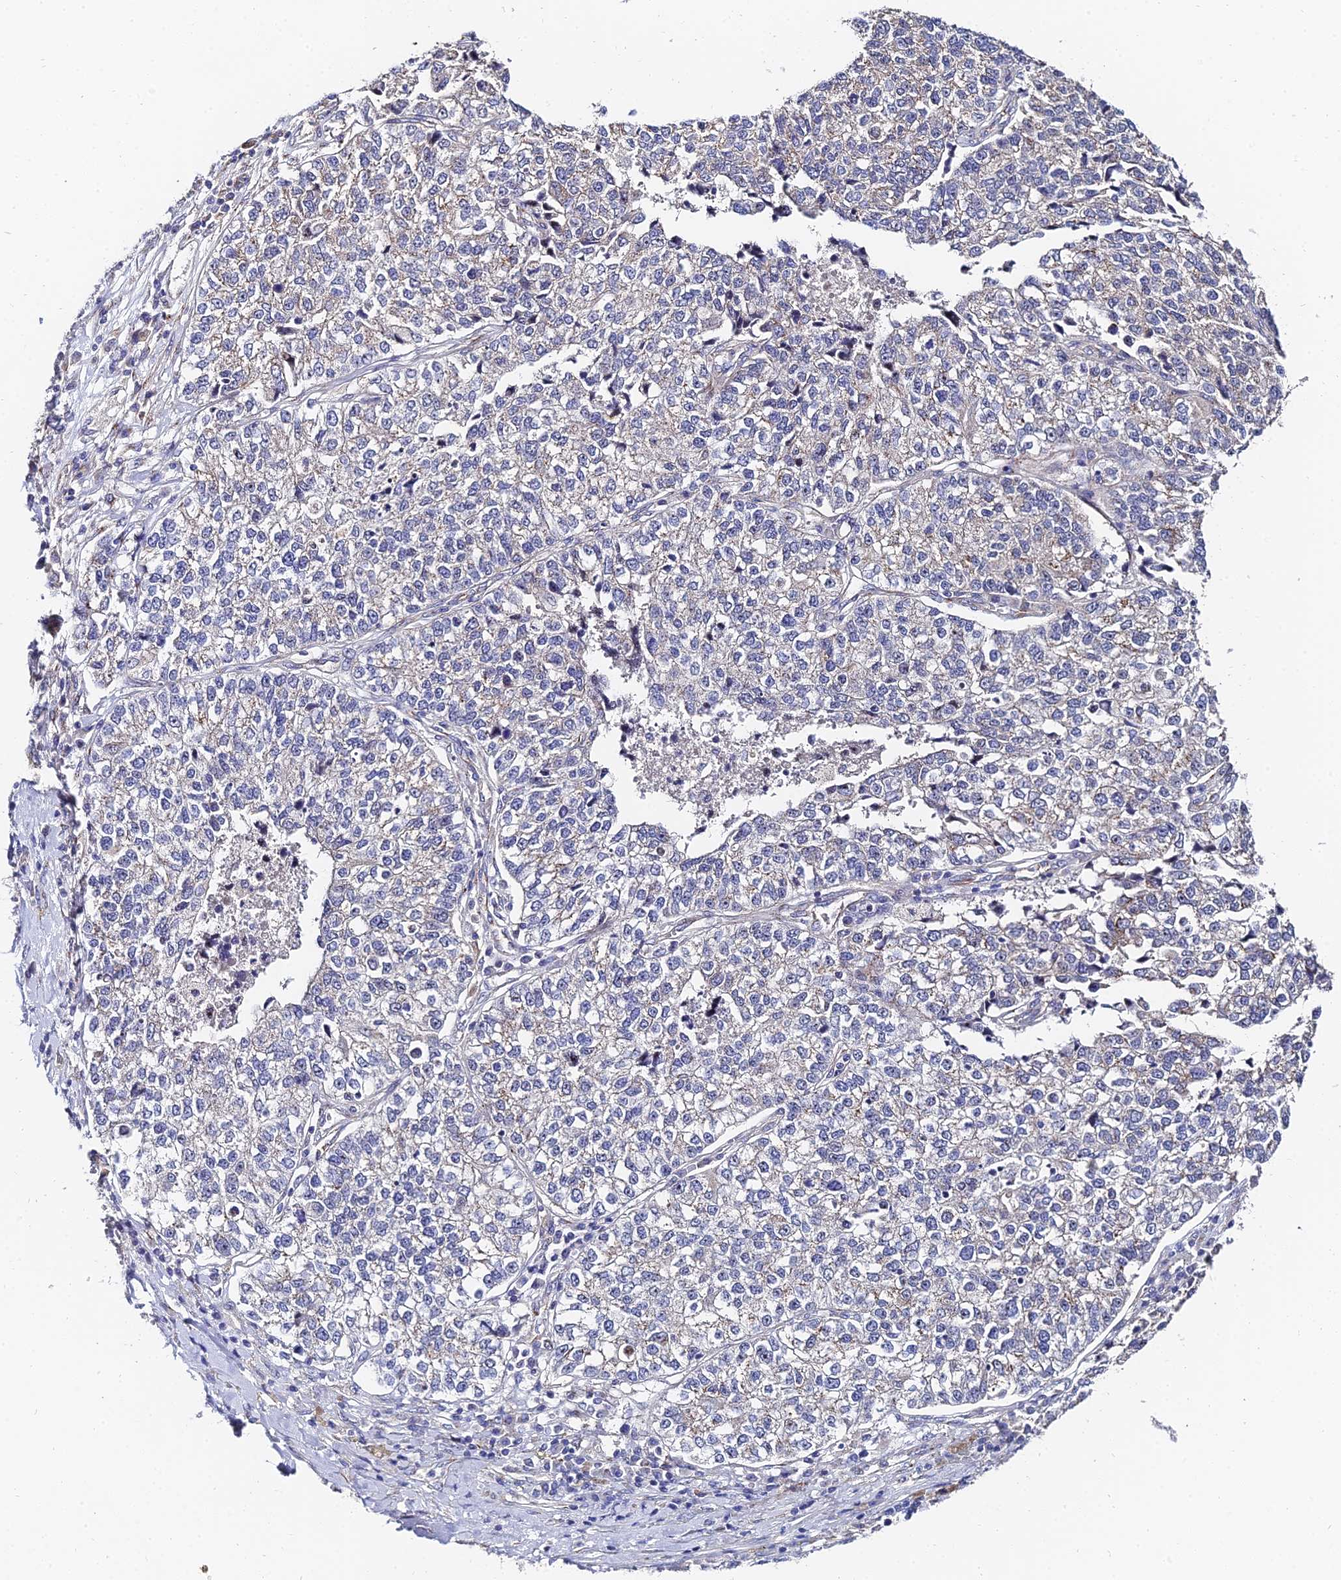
{"staining": {"intensity": "negative", "quantity": "none", "location": "none"}, "tissue": "lung cancer", "cell_type": "Tumor cells", "image_type": "cancer", "snomed": [{"axis": "morphology", "description": "Adenocarcinoma, NOS"}, {"axis": "topography", "description": "Lung"}], "caption": "Tumor cells show no significant expression in lung cancer (adenocarcinoma). Brightfield microscopy of immunohistochemistry (IHC) stained with DAB (brown) and hematoxylin (blue), captured at high magnification.", "gene": "BORCS8", "patient": {"sex": "male", "age": 49}}